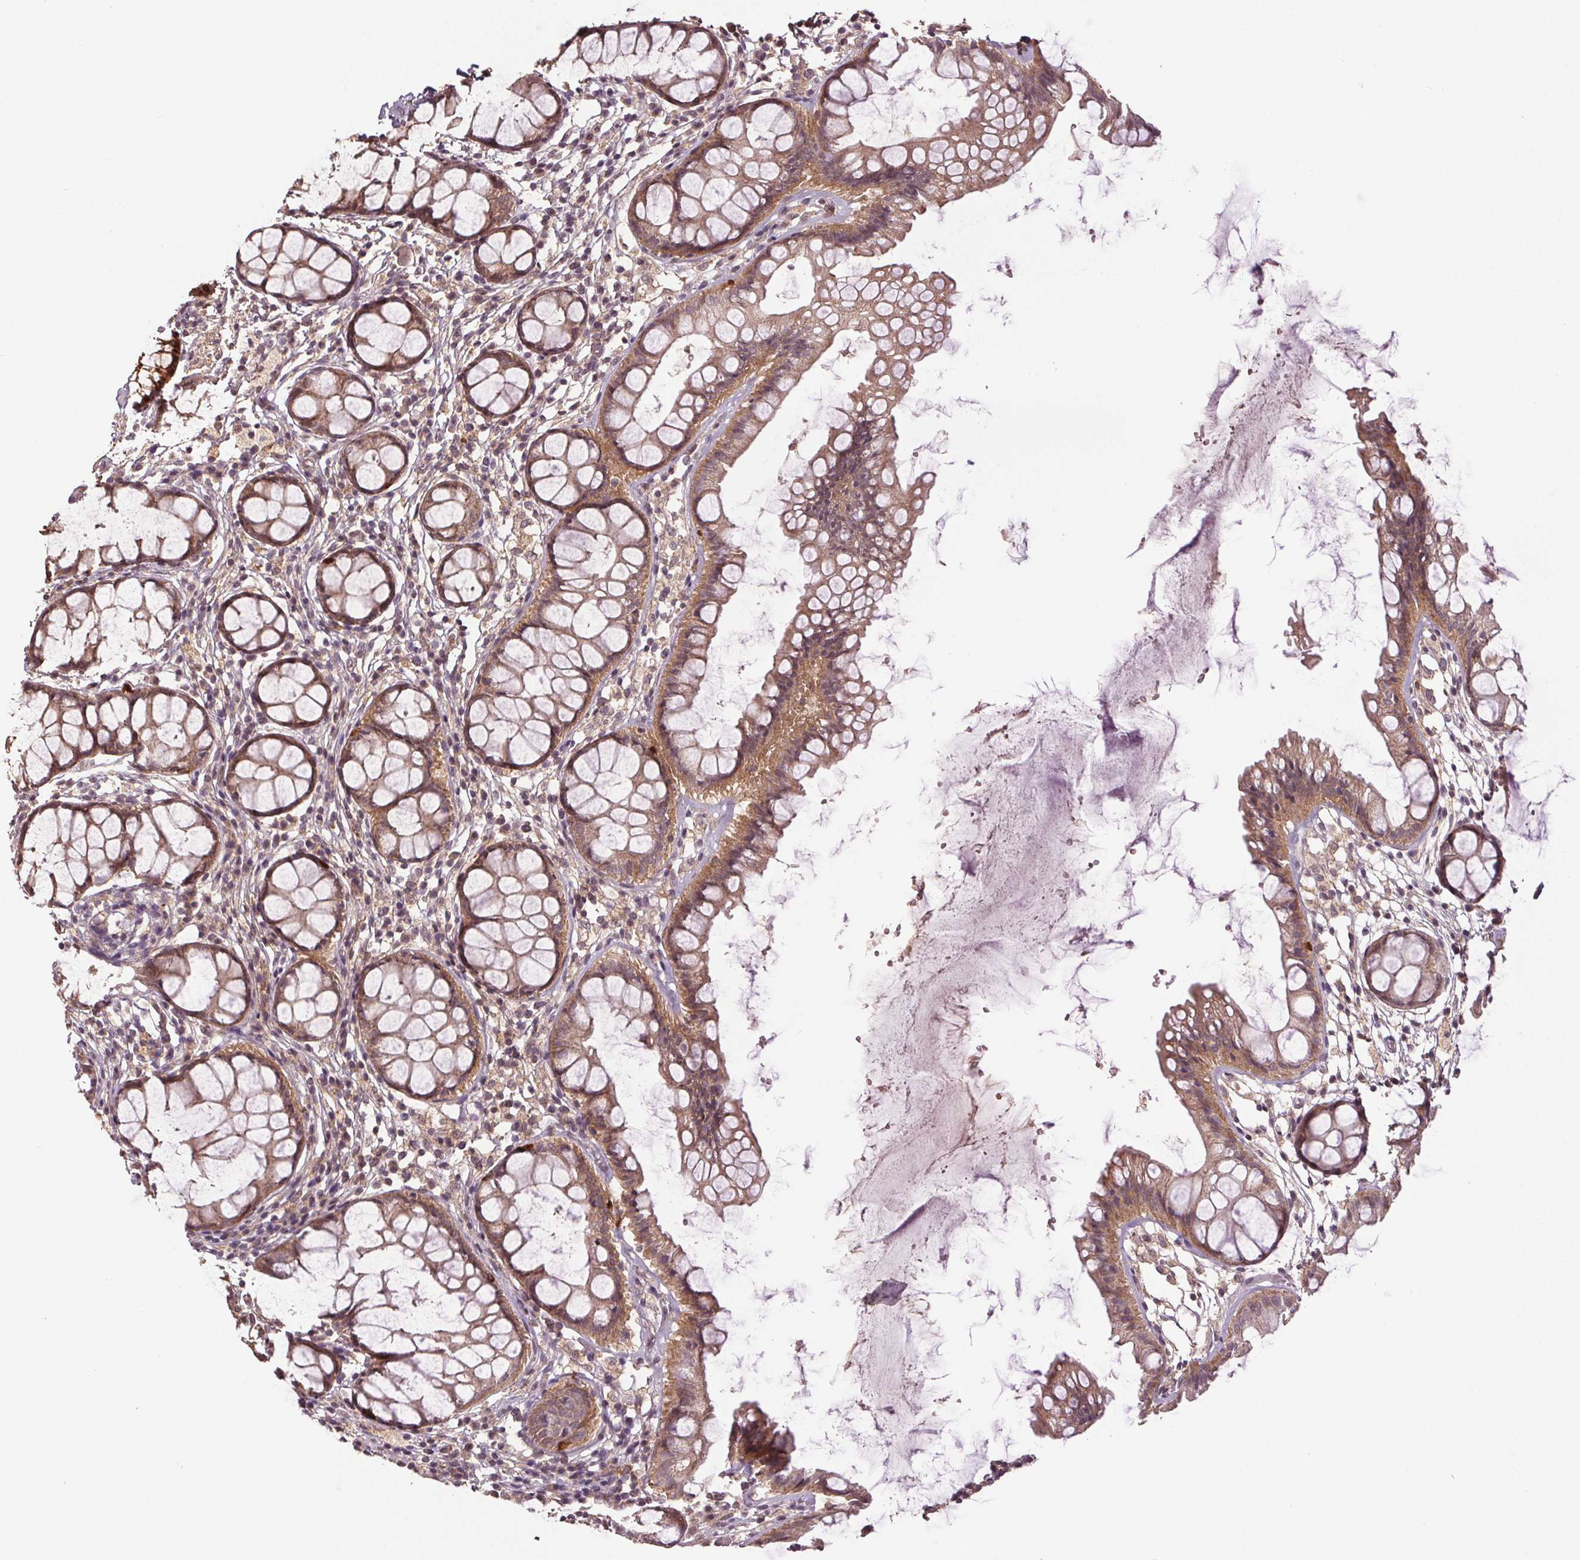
{"staining": {"intensity": "strong", "quantity": "25%-75%", "location": "cytoplasmic/membranous"}, "tissue": "rectum", "cell_type": "Glandular cells", "image_type": "normal", "snomed": [{"axis": "morphology", "description": "Normal tissue, NOS"}, {"axis": "topography", "description": "Rectum"}], "caption": "Immunohistochemical staining of unremarkable human rectum shows high levels of strong cytoplasmic/membranous staining in about 25%-75% of glandular cells.", "gene": "EPHB3", "patient": {"sex": "female", "age": 62}}